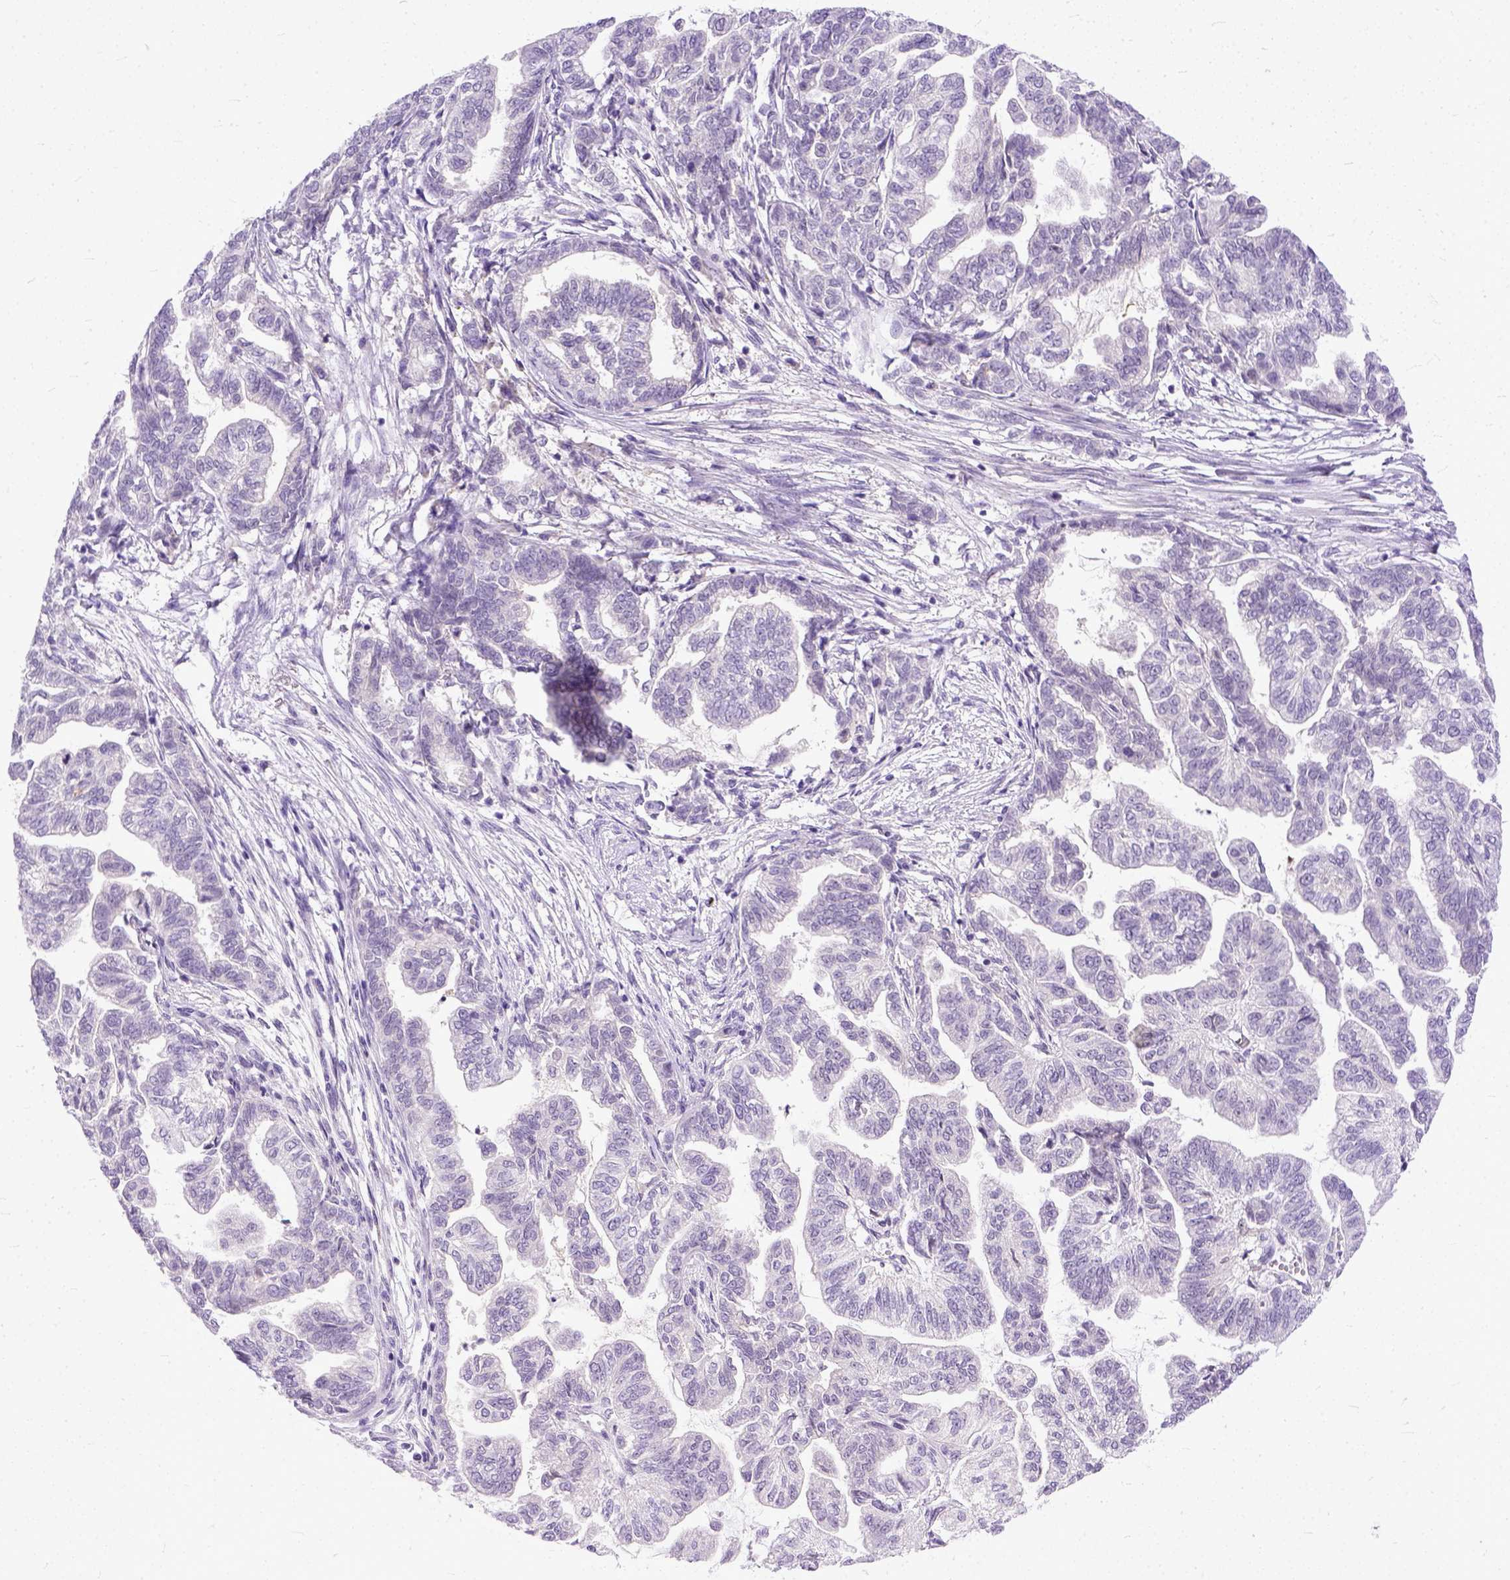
{"staining": {"intensity": "negative", "quantity": "none", "location": "none"}, "tissue": "stomach cancer", "cell_type": "Tumor cells", "image_type": "cancer", "snomed": [{"axis": "morphology", "description": "Adenocarcinoma, NOS"}, {"axis": "topography", "description": "Stomach"}], "caption": "This is a photomicrograph of immunohistochemistry (IHC) staining of stomach cancer, which shows no positivity in tumor cells.", "gene": "TCEAL7", "patient": {"sex": "male", "age": 83}}